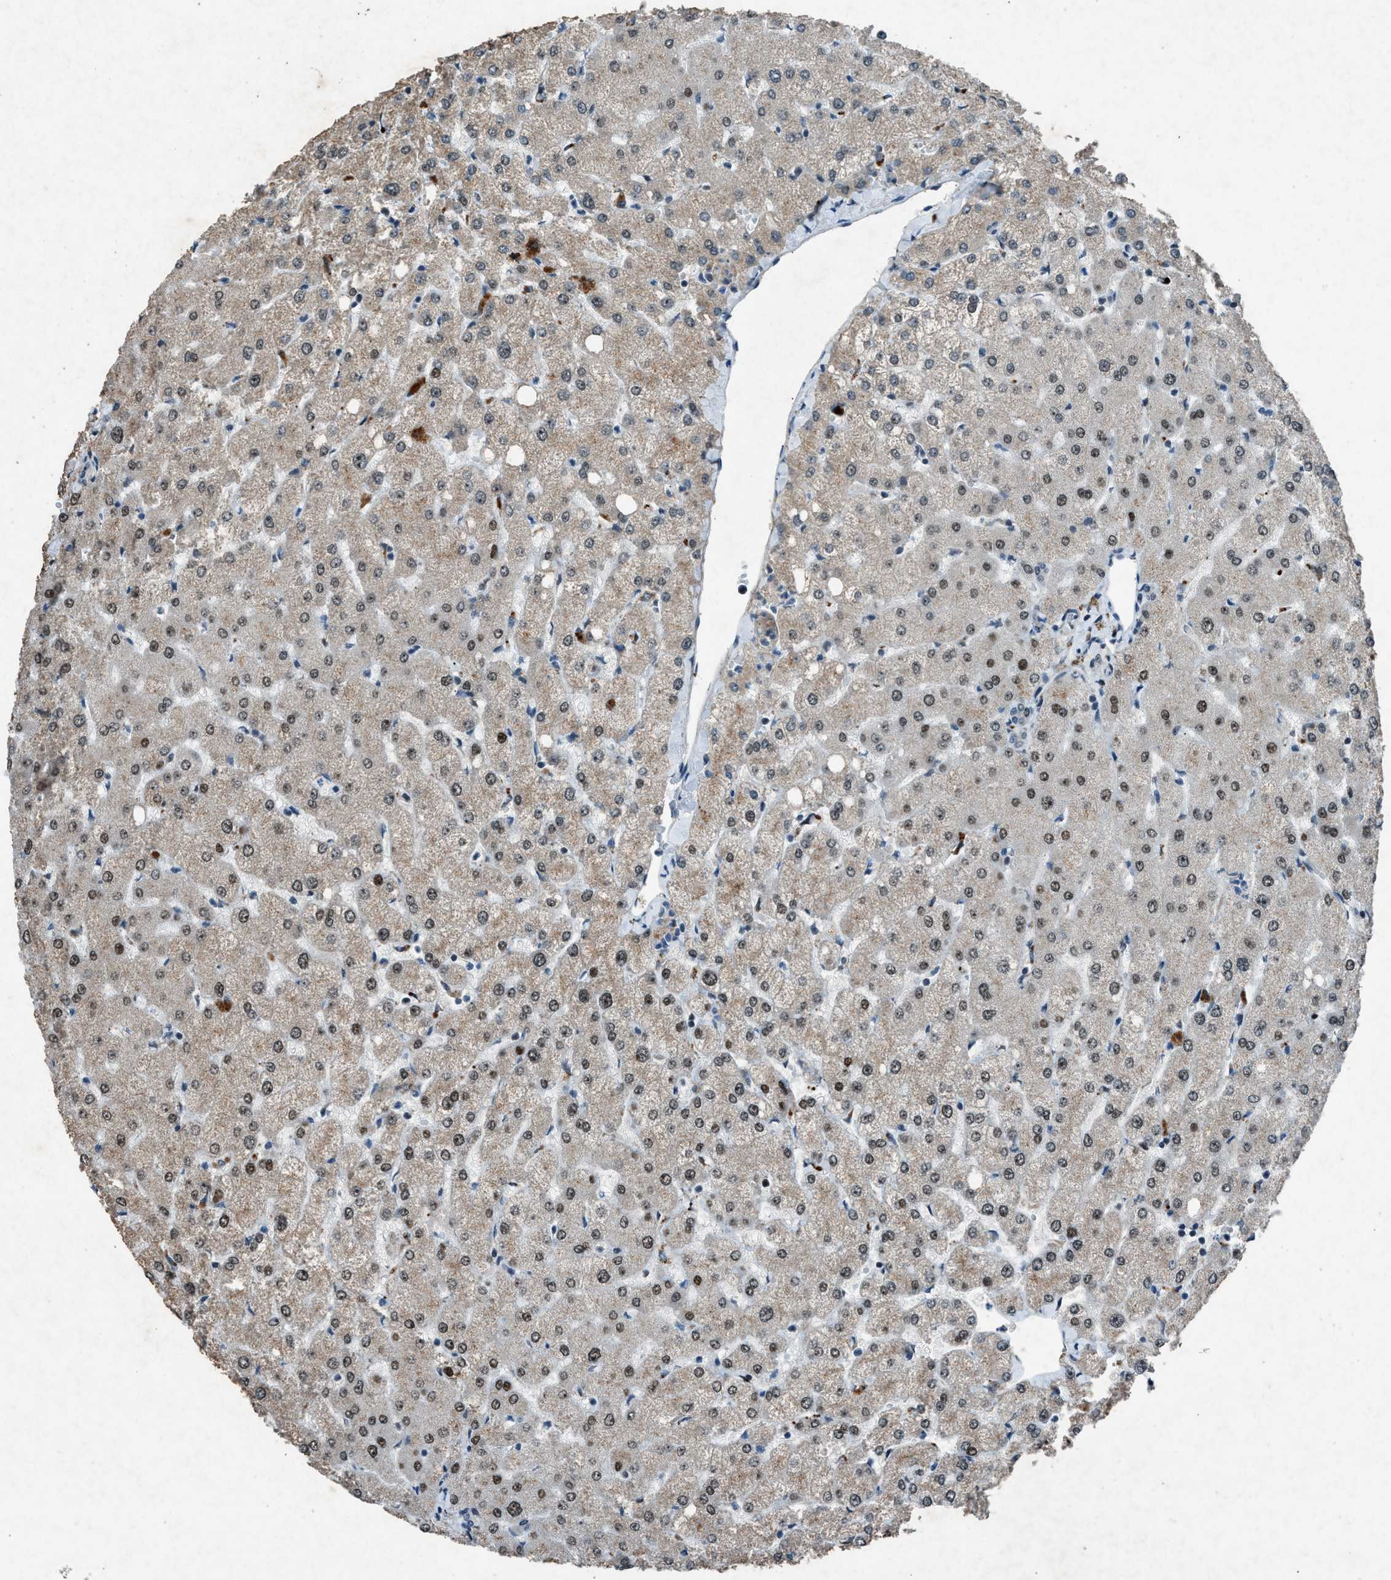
{"staining": {"intensity": "negative", "quantity": "none", "location": "none"}, "tissue": "liver", "cell_type": "Cholangiocytes", "image_type": "normal", "snomed": [{"axis": "morphology", "description": "Normal tissue, NOS"}, {"axis": "topography", "description": "Liver"}], "caption": "Liver stained for a protein using immunohistochemistry (IHC) reveals no staining cholangiocytes.", "gene": "ADCY1", "patient": {"sex": "female", "age": 54}}